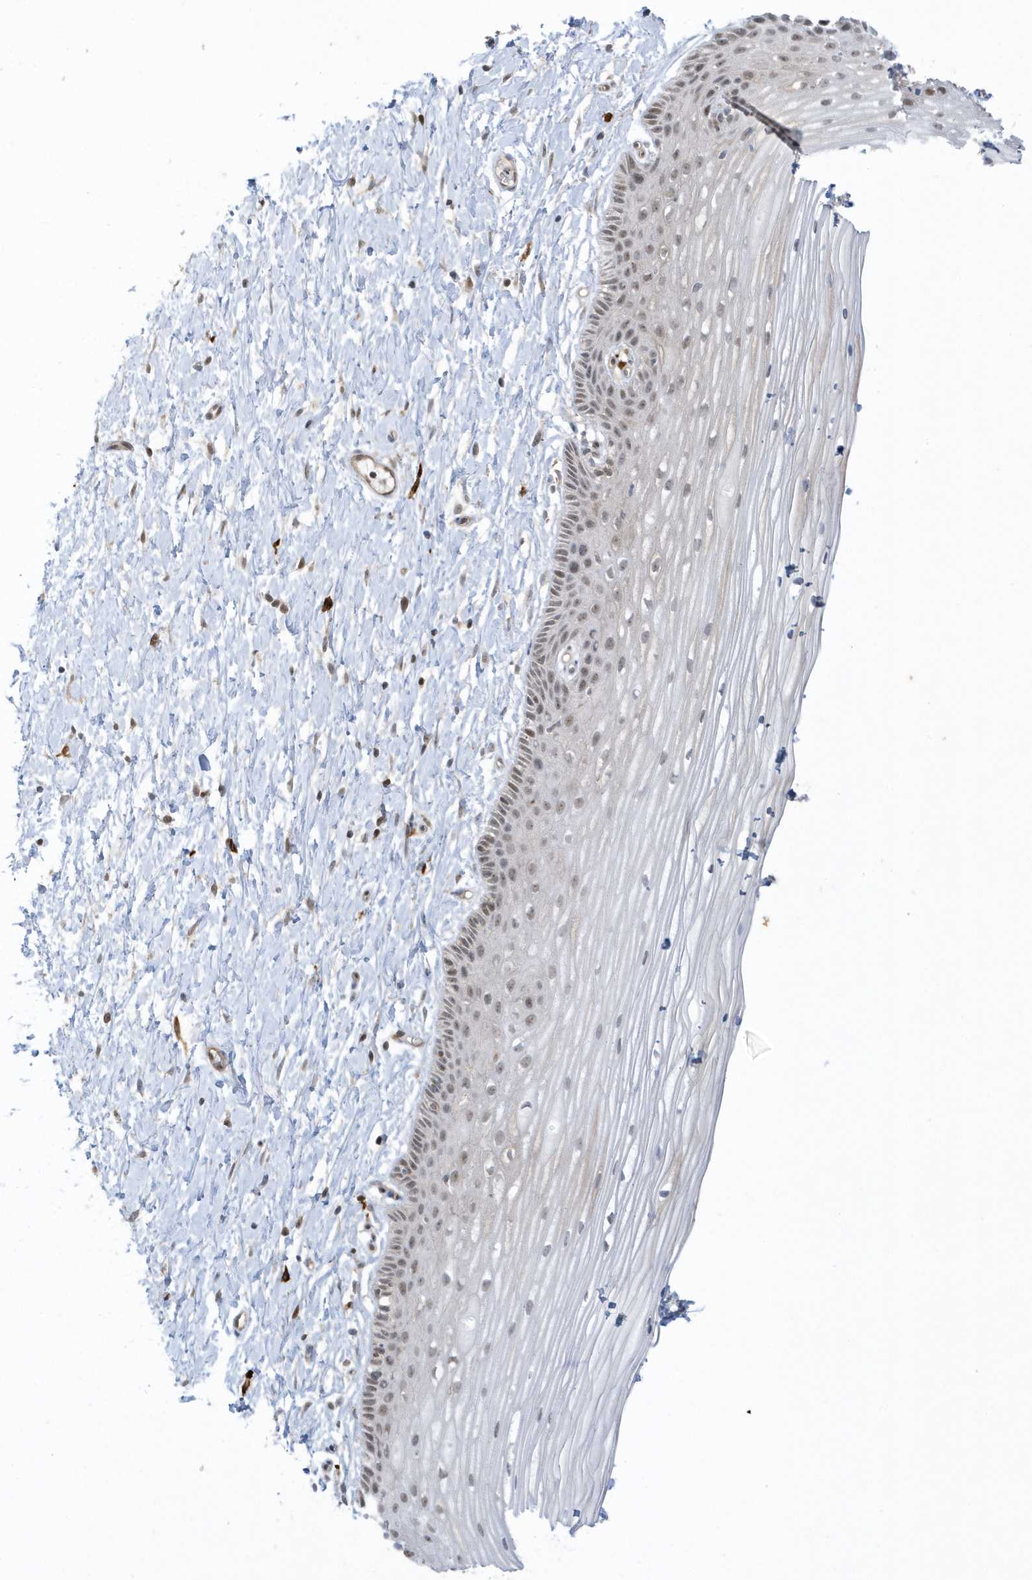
{"staining": {"intensity": "weak", "quantity": "25%-75%", "location": "nuclear"}, "tissue": "vagina", "cell_type": "Squamous epithelial cells", "image_type": "normal", "snomed": [{"axis": "morphology", "description": "Normal tissue, NOS"}, {"axis": "topography", "description": "Vagina"}, {"axis": "topography", "description": "Cervix"}], "caption": "About 25%-75% of squamous epithelial cells in benign vagina demonstrate weak nuclear protein staining as visualized by brown immunohistochemical staining.", "gene": "PPP1R7", "patient": {"sex": "female", "age": 40}}